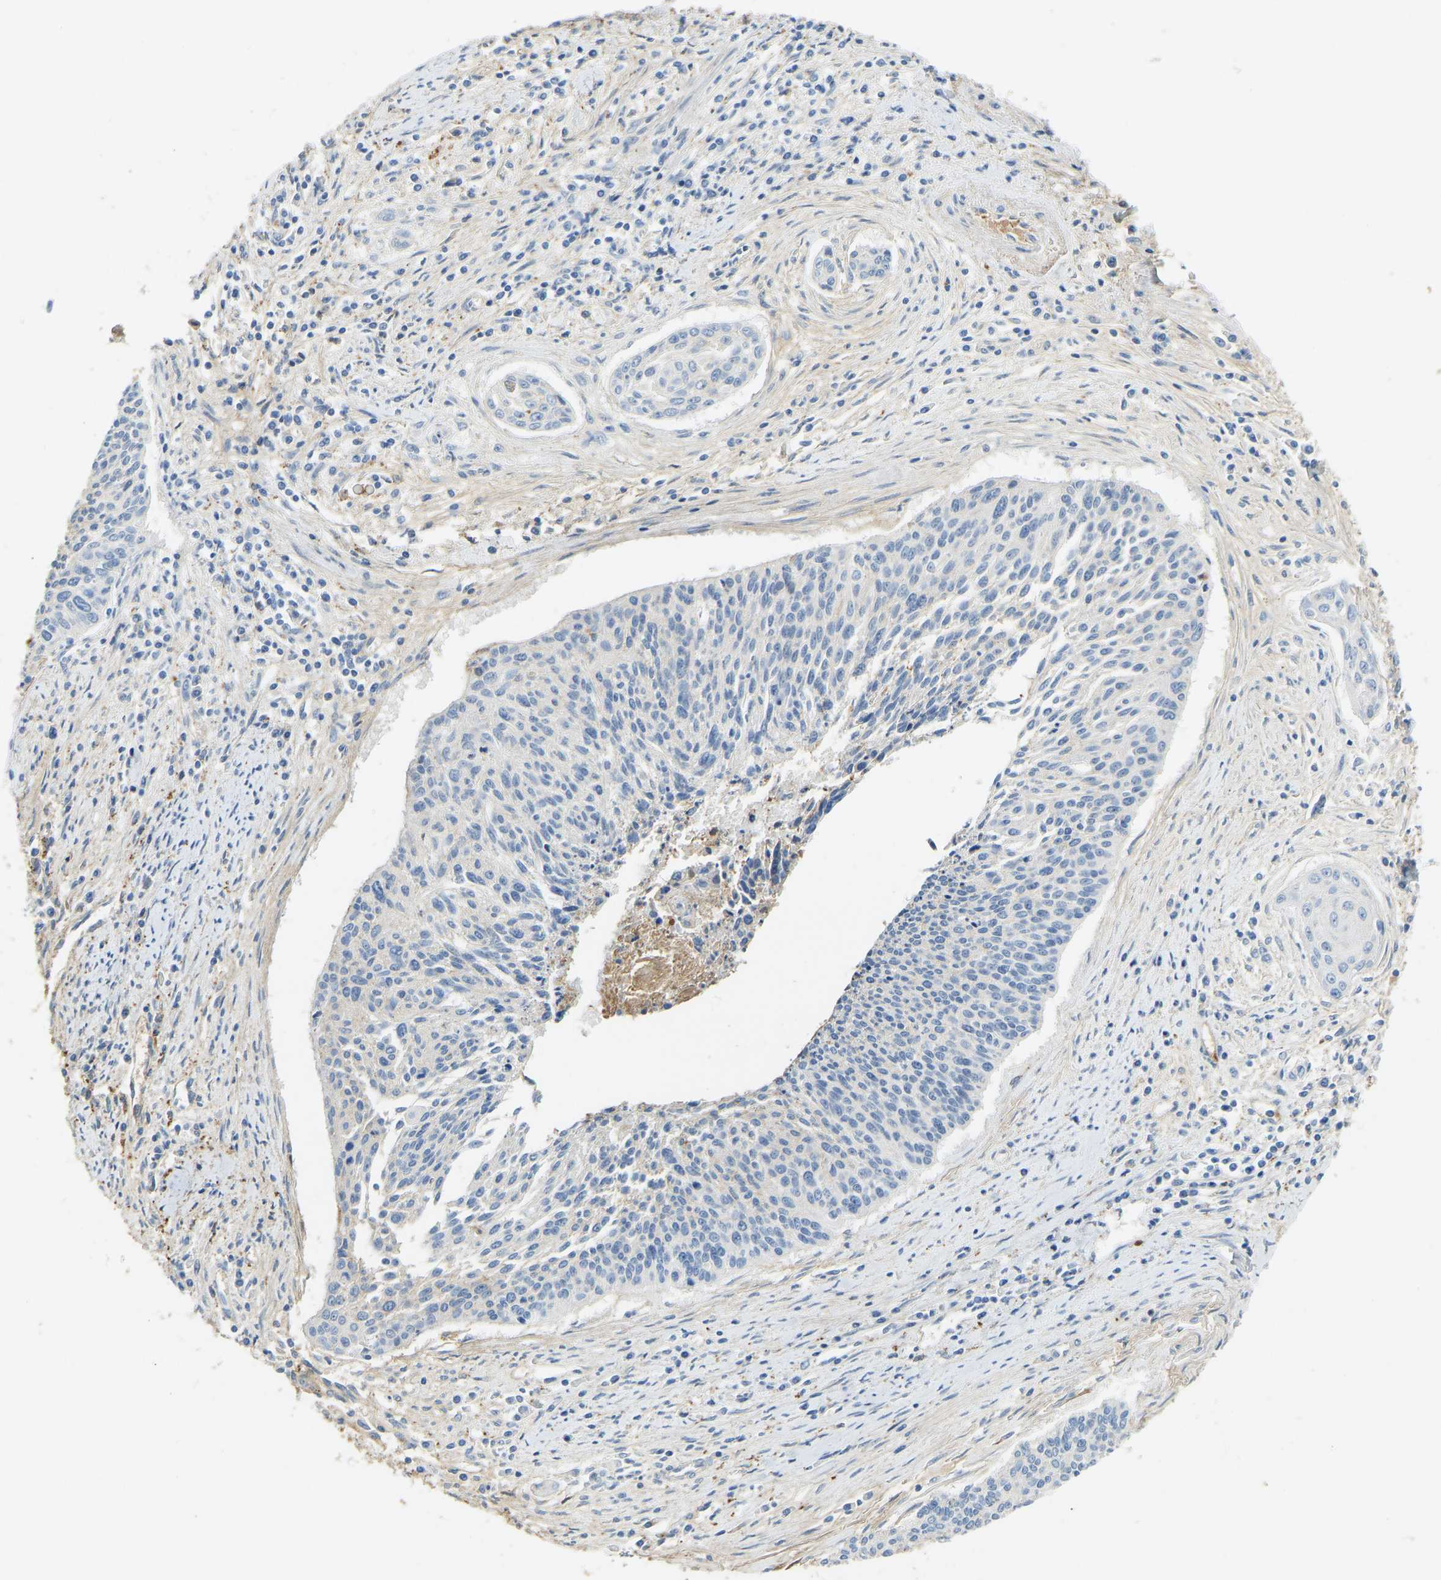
{"staining": {"intensity": "negative", "quantity": "none", "location": "none"}, "tissue": "cervical cancer", "cell_type": "Tumor cells", "image_type": "cancer", "snomed": [{"axis": "morphology", "description": "Squamous cell carcinoma, NOS"}, {"axis": "topography", "description": "Cervix"}], "caption": "DAB (3,3'-diaminobenzidine) immunohistochemical staining of cervical squamous cell carcinoma reveals no significant positivity in tumor cells.", "gene": "THBS4", "patient": {"sex": "female", "age": 55}}